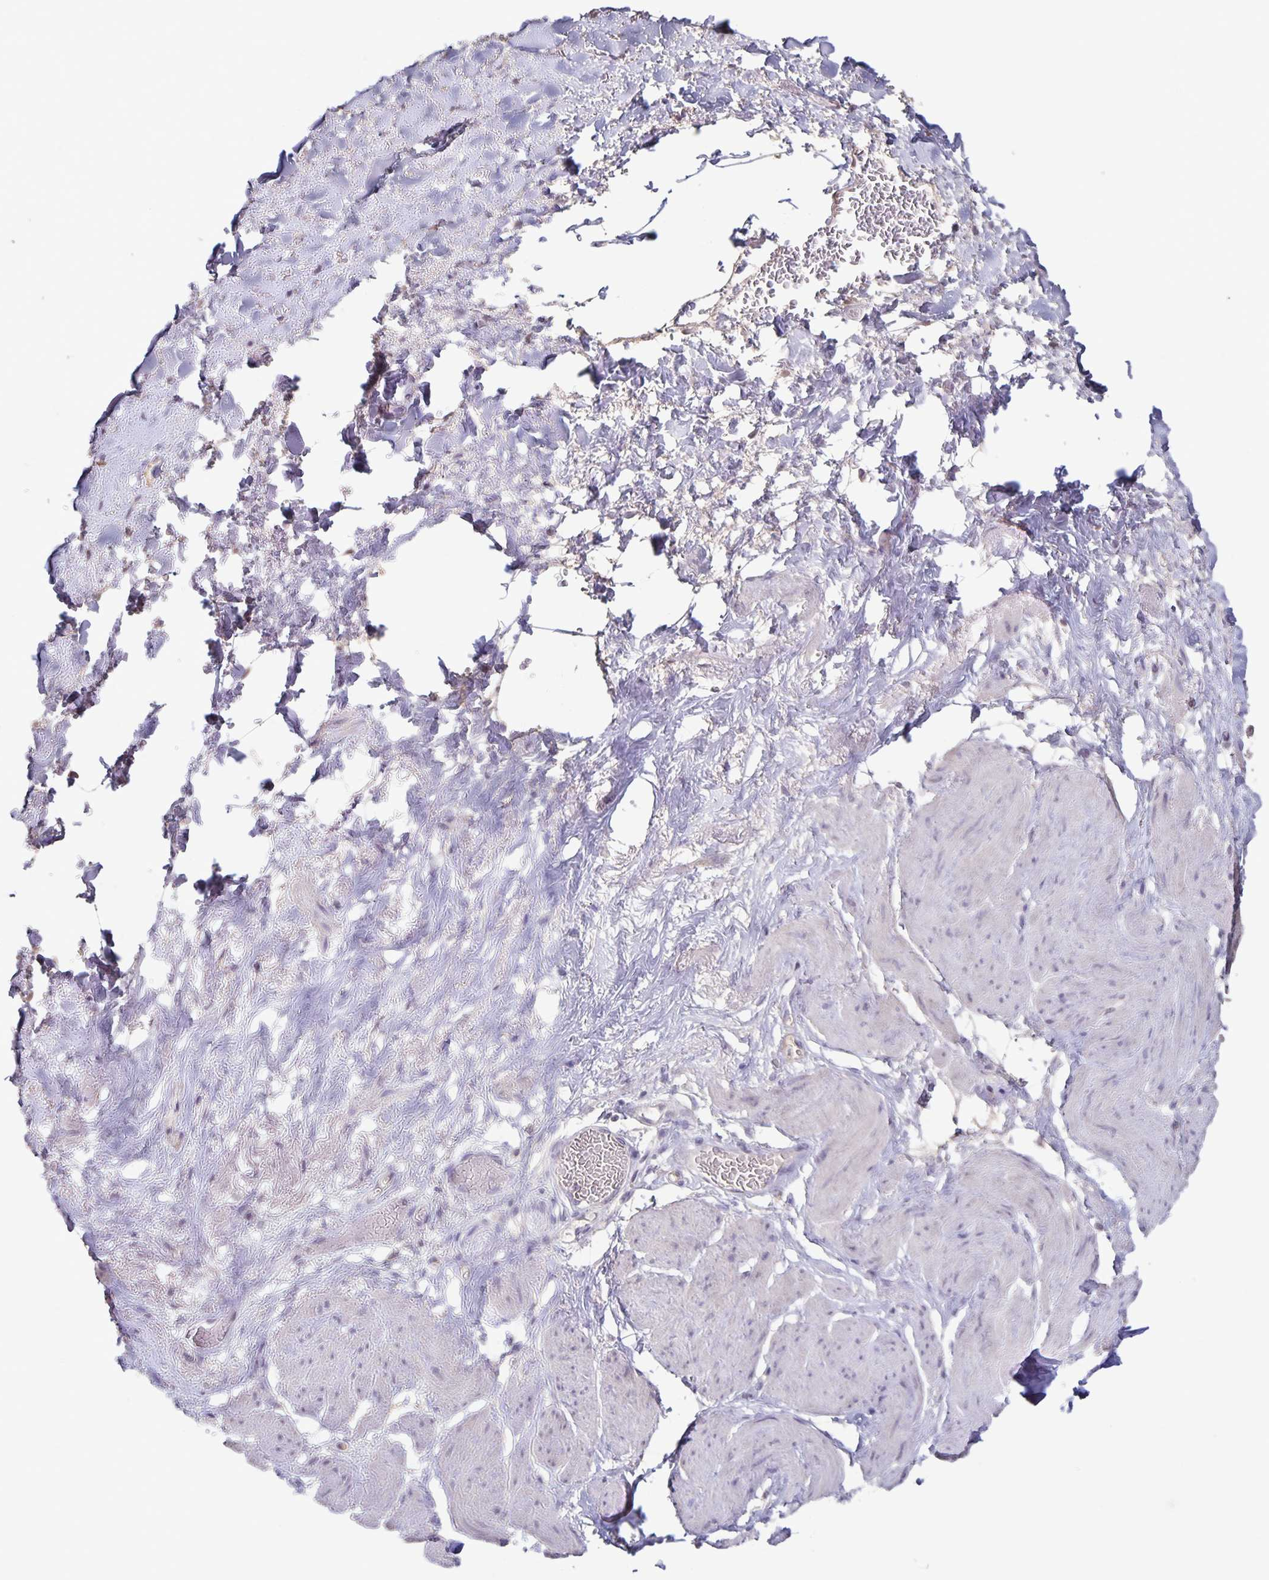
{"staining": {"intensity": "negative", "quantity": "none", "location": "none"}, "tissue": "adipose tissue", "cell_type": "Adipocytes", "image_type": "normal", "snomed": [{"axis": "morphology", "description": "Normal tissue, NOS"}, {"axis": "topography", "description": "Vagina"}, {"axis": "topography", "description": "Peripheral nerve tissue"}], "caption": "Immunohistochemical staining of unremarkable human adipose tissue displays no significant positivity in adipocytes.", "gene": "INSL5", "patient": {"sex": "female", "age": 71}}